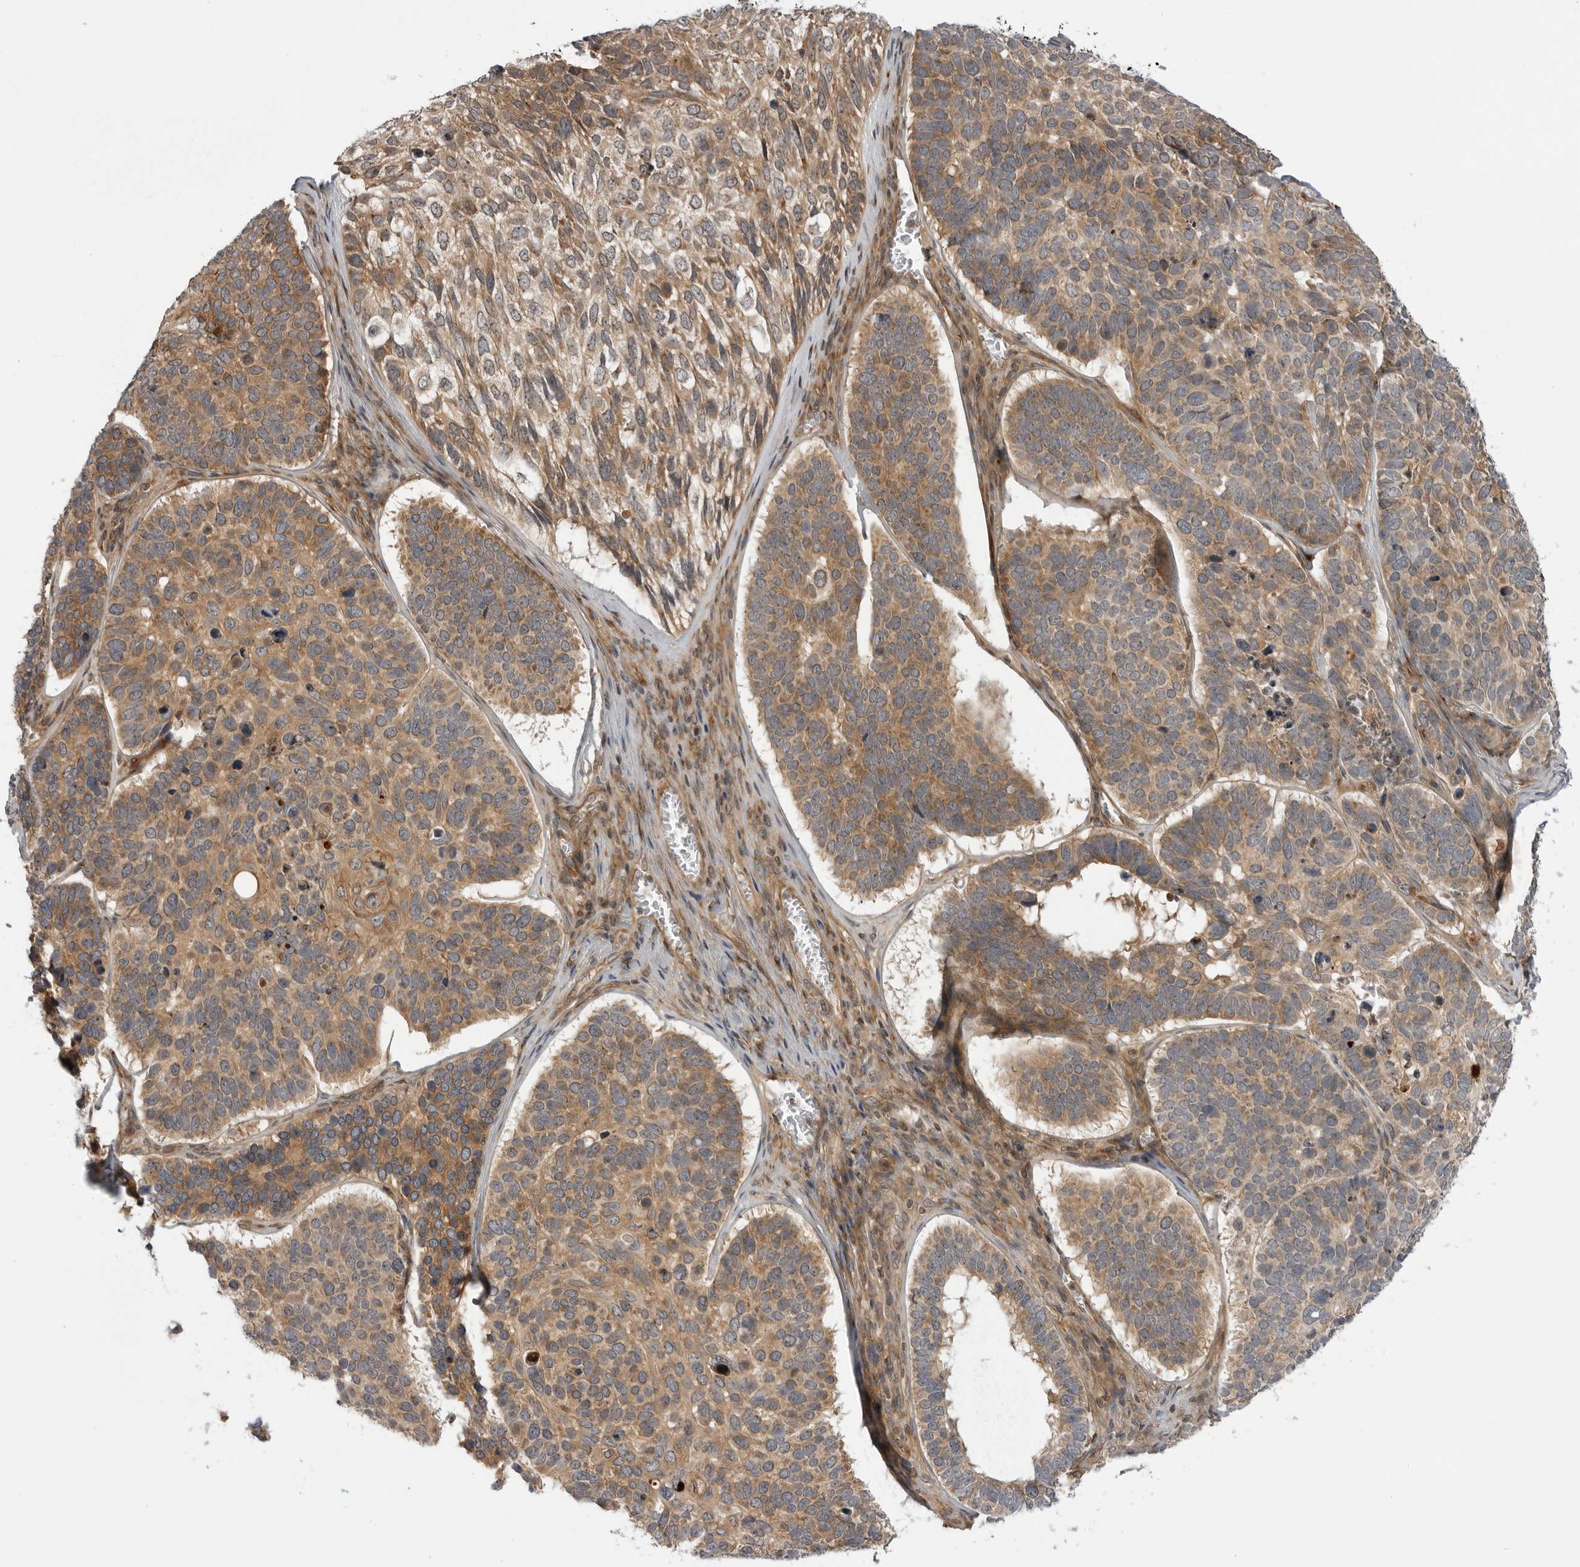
{"staining": {"intensity": "moderate", "quantity": ">75%", "location": "cytoplasmic/membranous"}, "tissue": "skin cancer", "cell_type": "Tumor cells", "image_type": "cancer", "snomed": [{"axis": "morphology", "description": "Basal cell carcinoma"}, {"axis": "topography", "description": "Skin"}], "caption": "Skin cancer (basal cell carcinoma) tissue reveals moderate cytoplasmic/membranous expression in approximately >75% of tumor cells, visualized by immunohistochemistry.", "gene": "LRRC45", "patient": {"sex": "male", "age": 62}}